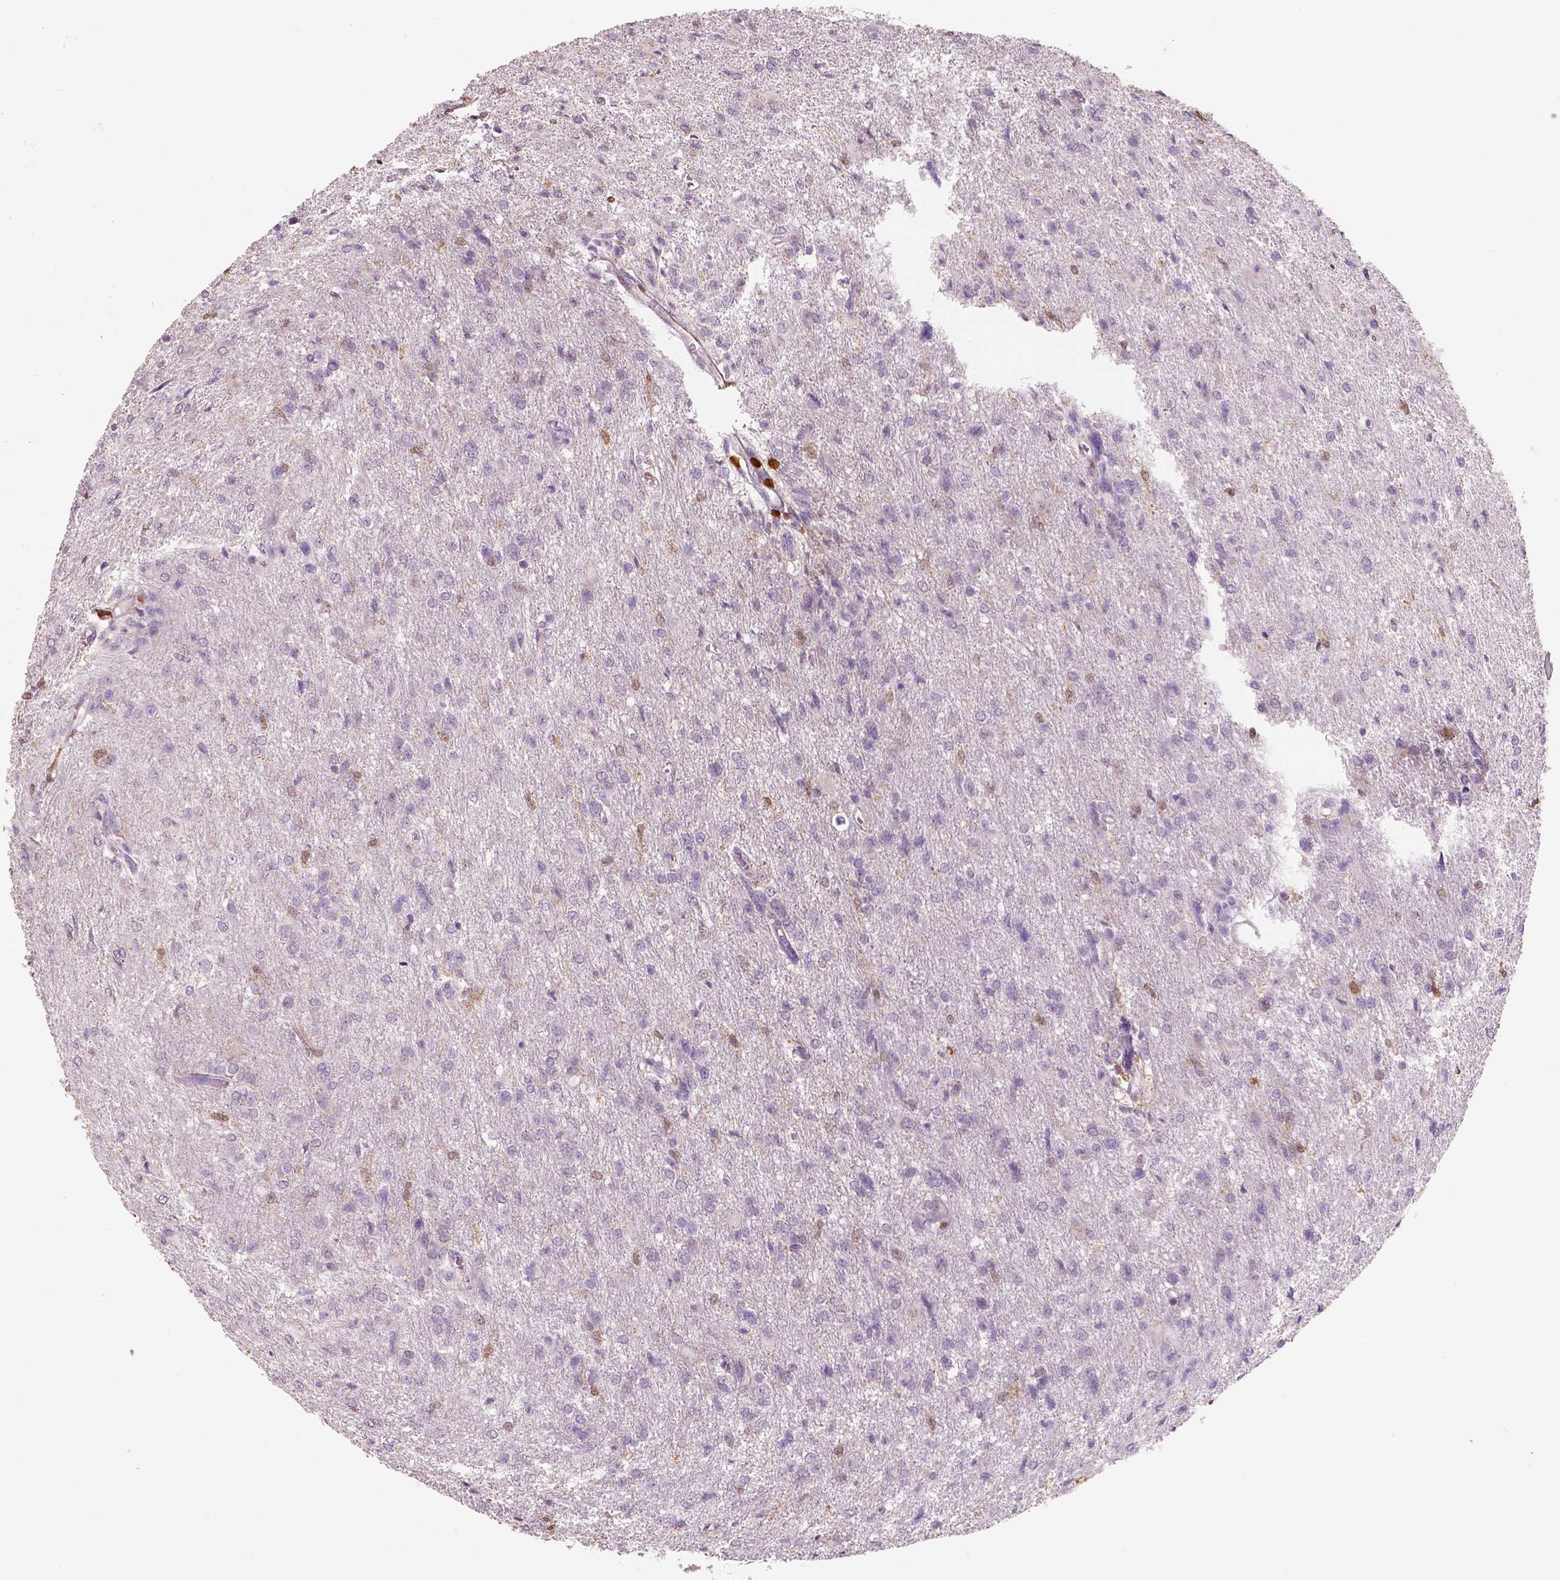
{"staining": {"intensity": "negative", "quantity": "none", "location": "none"}, "tissue": "glioma", "cell_type": "Tumor cells", "image_type": "cancer", "snomed": [{"axis": "morphology", "description": "Glioma, malignant, High grade"}, {"axis": "topography", "description": "Brain"}], "caption": "Tumor cells are negative for protein expression in human high-grade glioma (malignant).", "gene": "S100A4", "patient": {"sex": "male", "age": 68}}